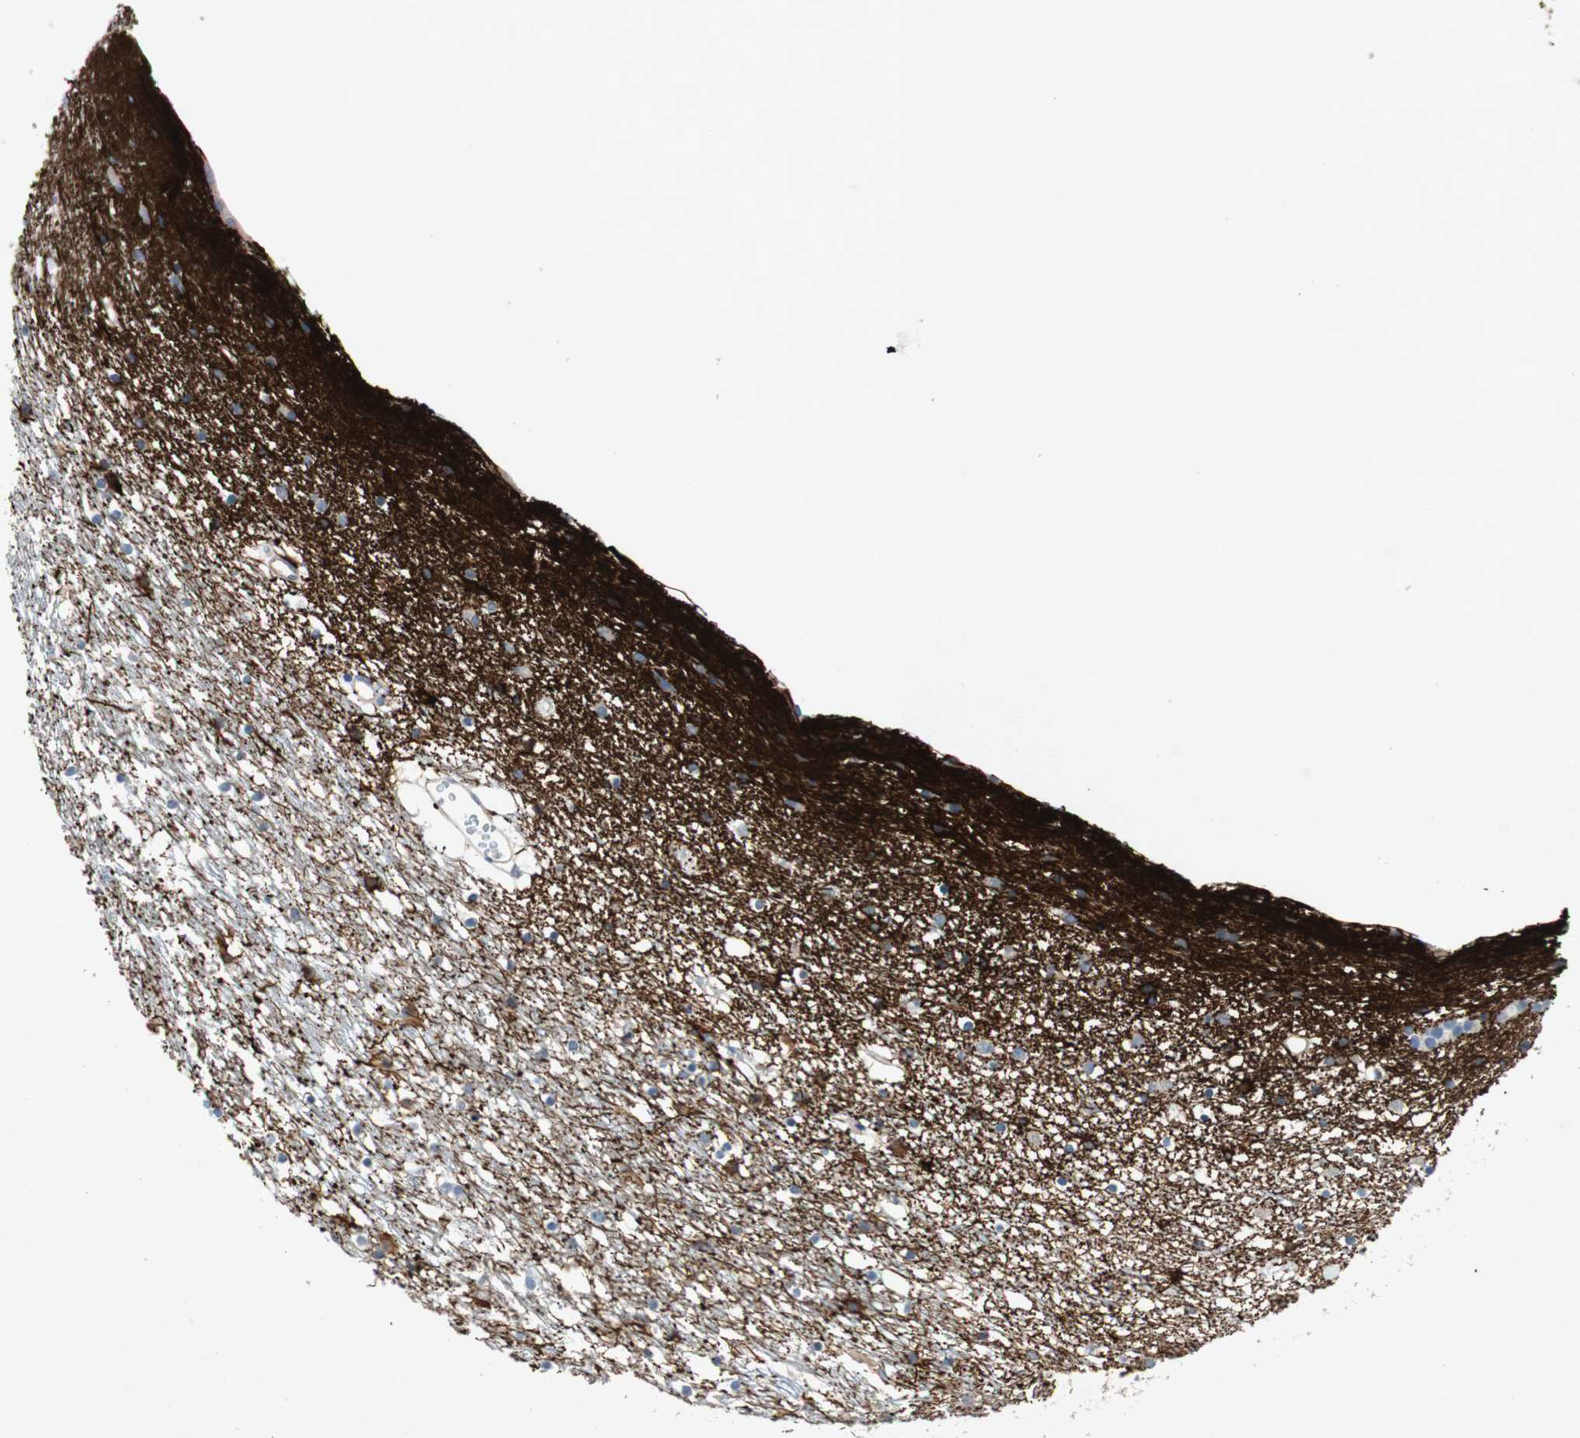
{"staining": {"intensity": "strong", "quantity": "<25%", "location": "cytoplasmic/membranous"}, "tissue": "caudate", "cell_type": "Glial cells", "image_type": "normal", "snomed": [{"axis": "morphology", "description": "Normal tissue, NOS"}, {"axis": "topography", "description": "Lateral ventricle wall"}], "caption": "Unremarkable caudate was stained to show a protein in brown. There is medium levels of strong cytoplasmic/membranous expression in about <25% of glial cells.", "gene": "RELB", "patient": {"sex": "male", "age": 45}}